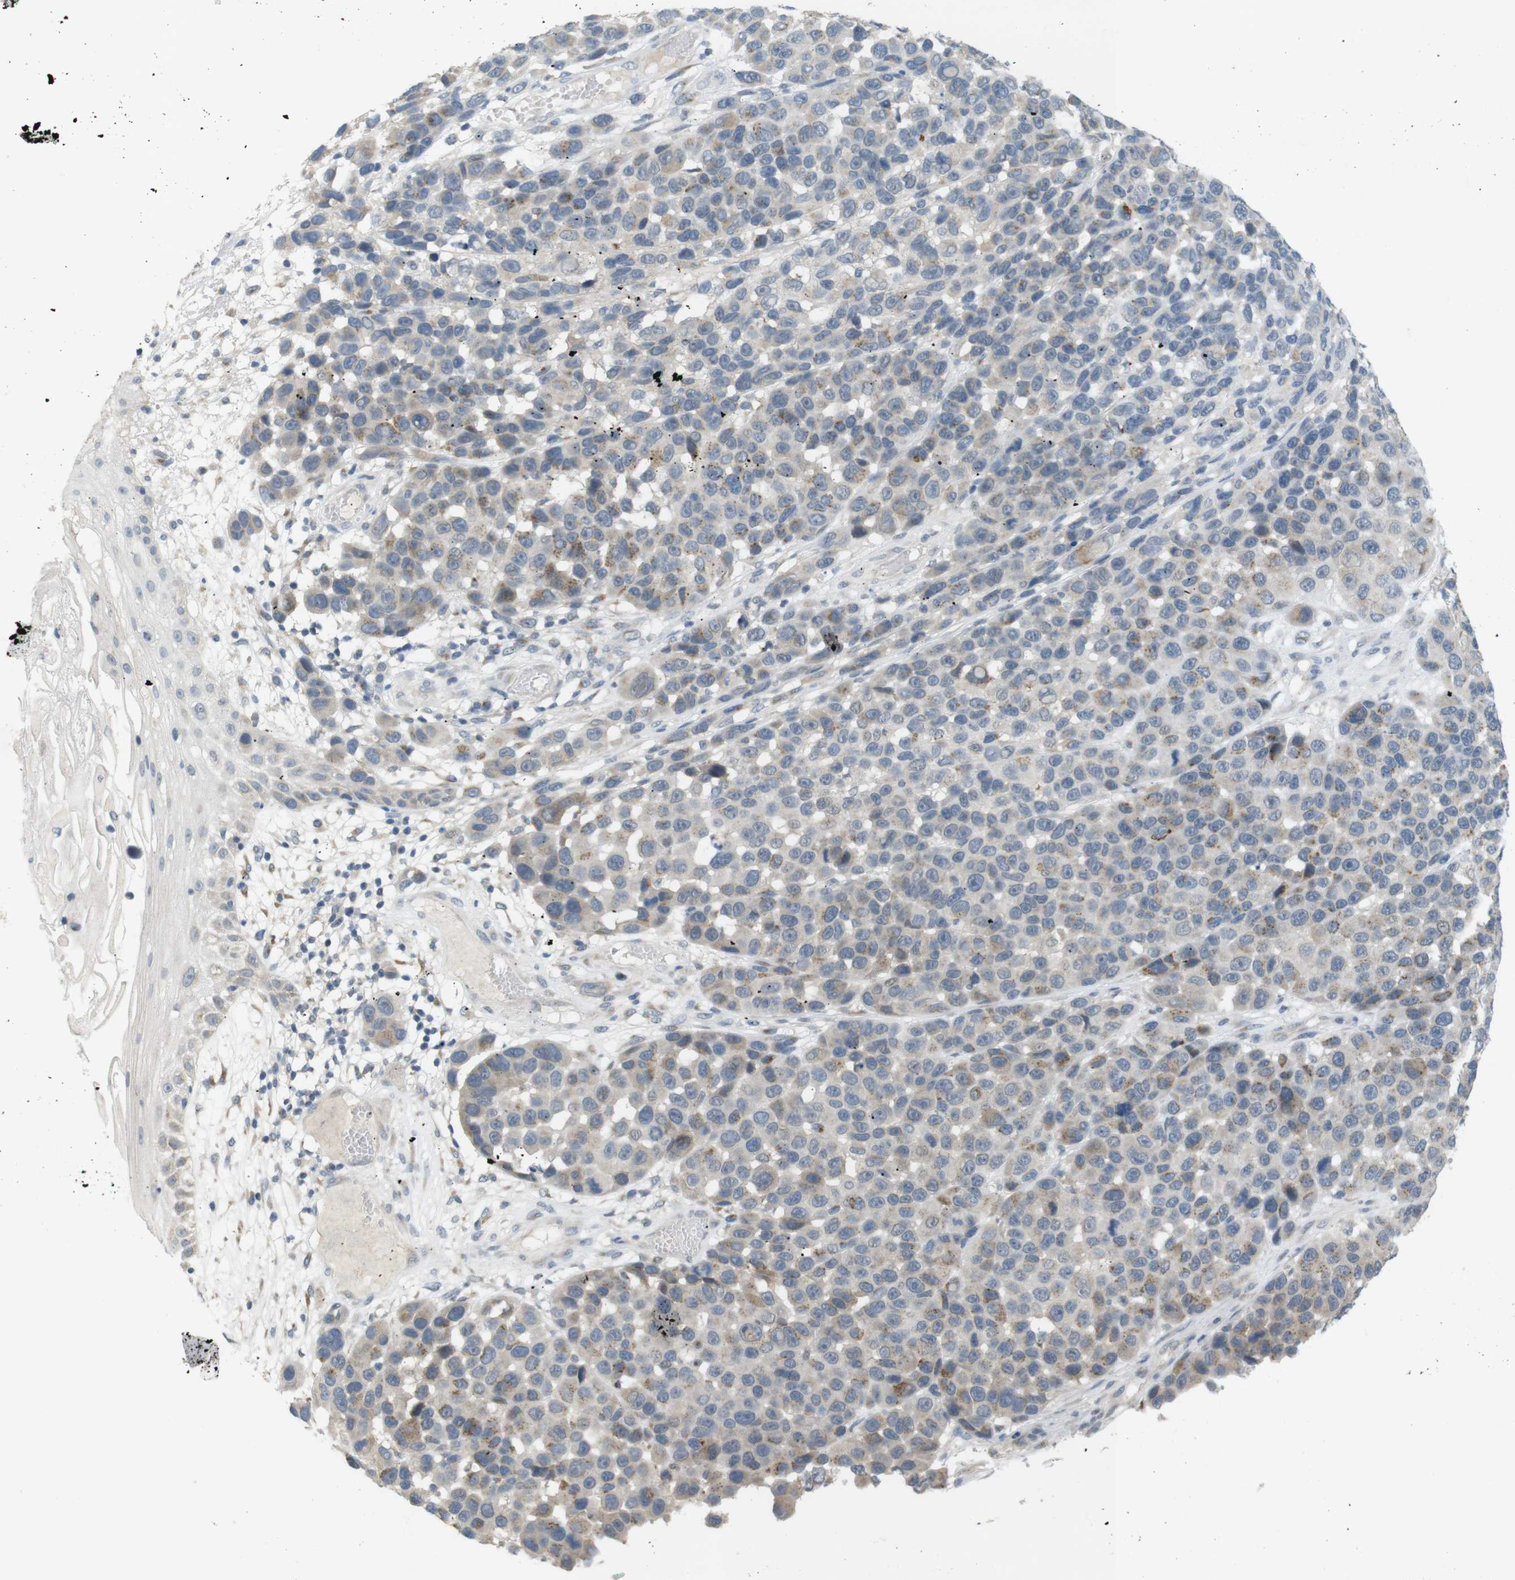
{"staining": {"intensity": "weak", "quantity": "25%-75%", "location": "cytoplasmic/membranous"}, "tissue": "melanoma", "cell_type": "Tumor cells", "image_type": "cancer", "snomed": [{"axis": "morphology", "description": "Malignant melanoma, NOS"}, {"axis": "topography", "description": "Skin"}], "caption": "This histopathology image reveals immunohistochemistry staining of human malignant melanoma, with low weak cytoplasmic/membranous positivity in about 25%-75% of tumor cells.", "gene": "YIPF3", "patient": {"sex": "male", "age": 53}}